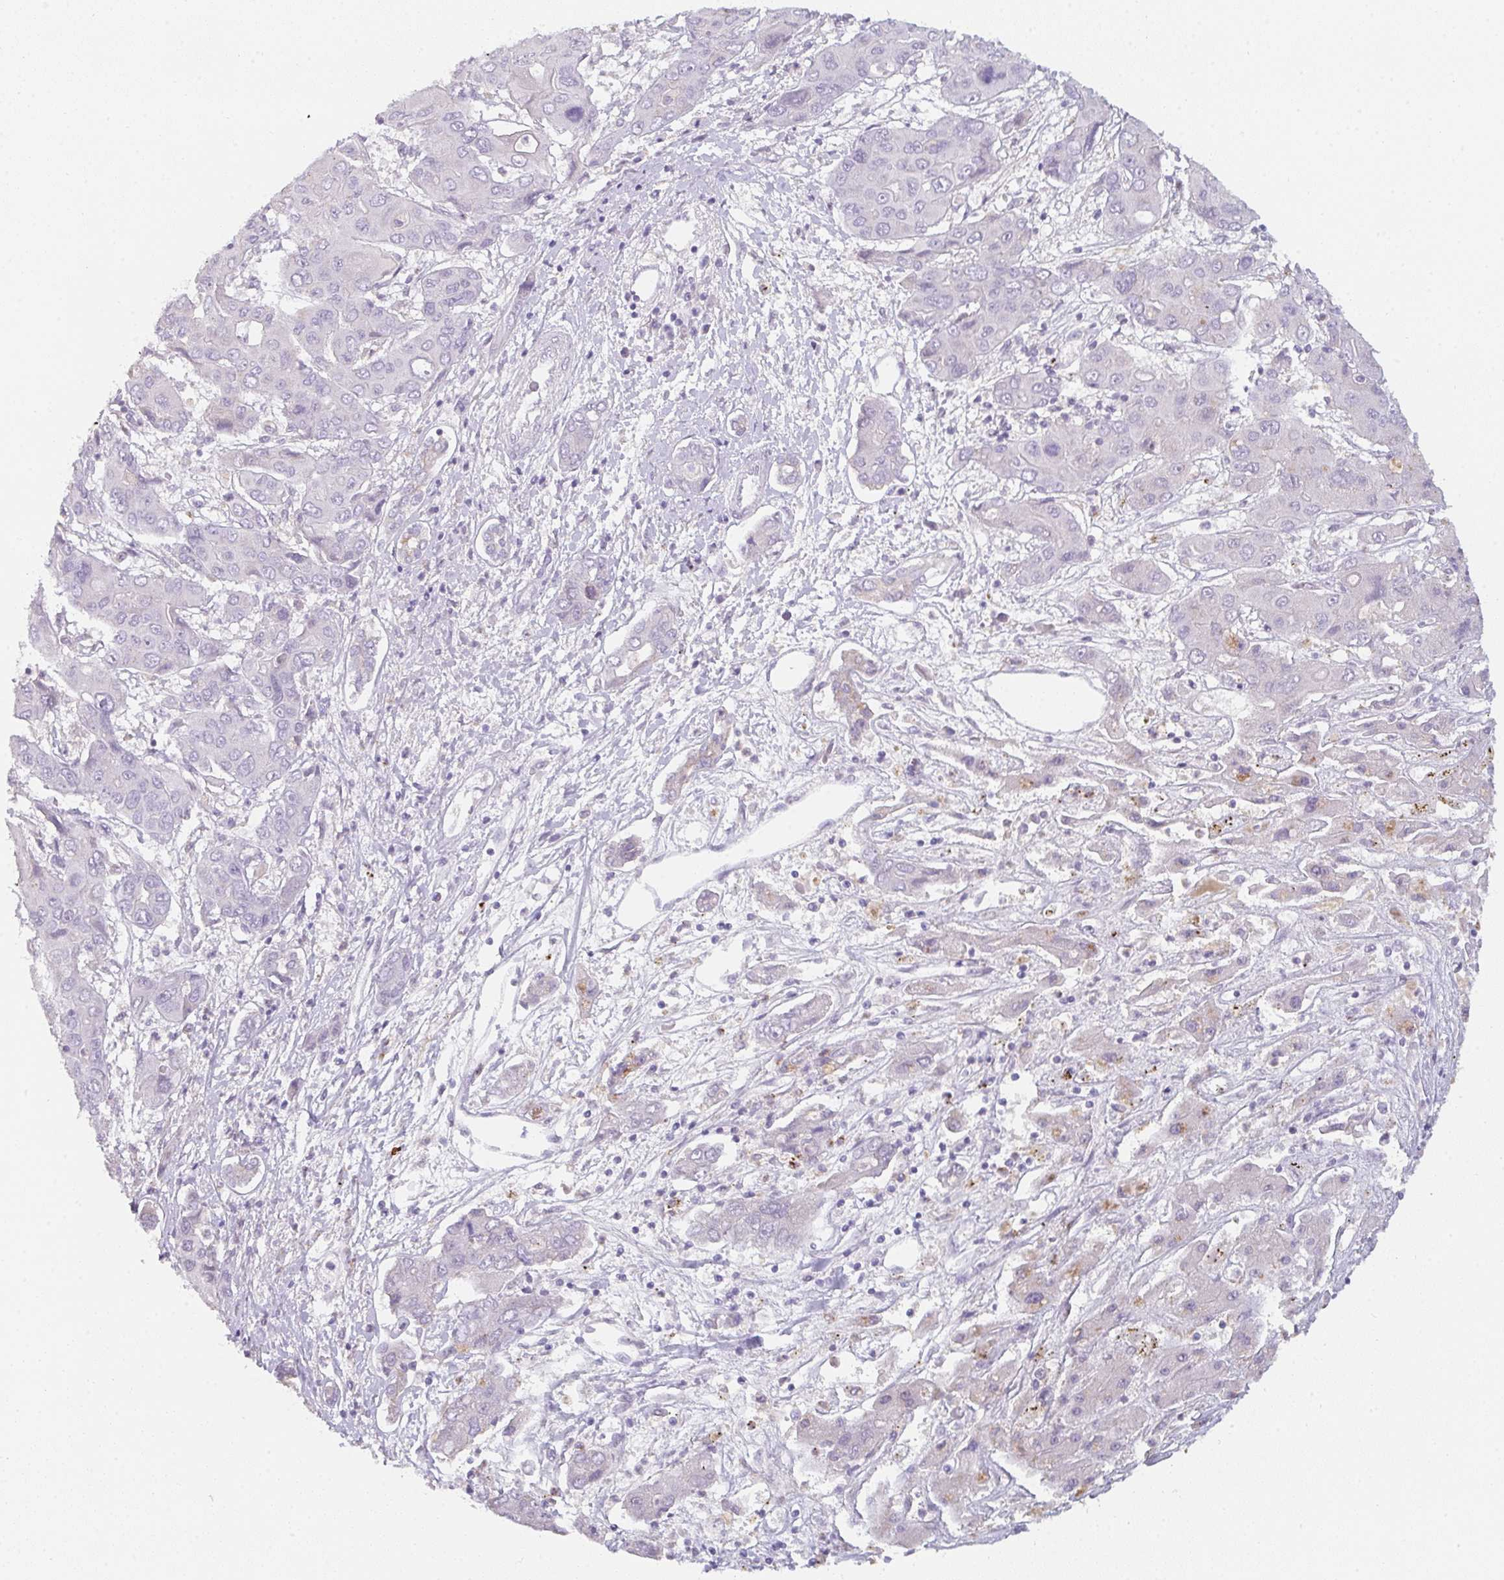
{"staining": {"intensity": "negative", "quantity": "none", "location": "none"}, "tissue": "liver cancer", "cell_type": "Tumor cells", "image_type": "cancer", "snomed": [{"axis": "morphology", "description": "Cholangiocarcinoma"}, {"axis": "topography", "description": "Liver"}], "caption": "This is a photomicrograph of immunohistochemistry staining of liver cholangiocarcinoma, which shows no staining in tumor cells.", "gene": "C1QTNF8", "patient": {"sex": "male", "age": 67}}